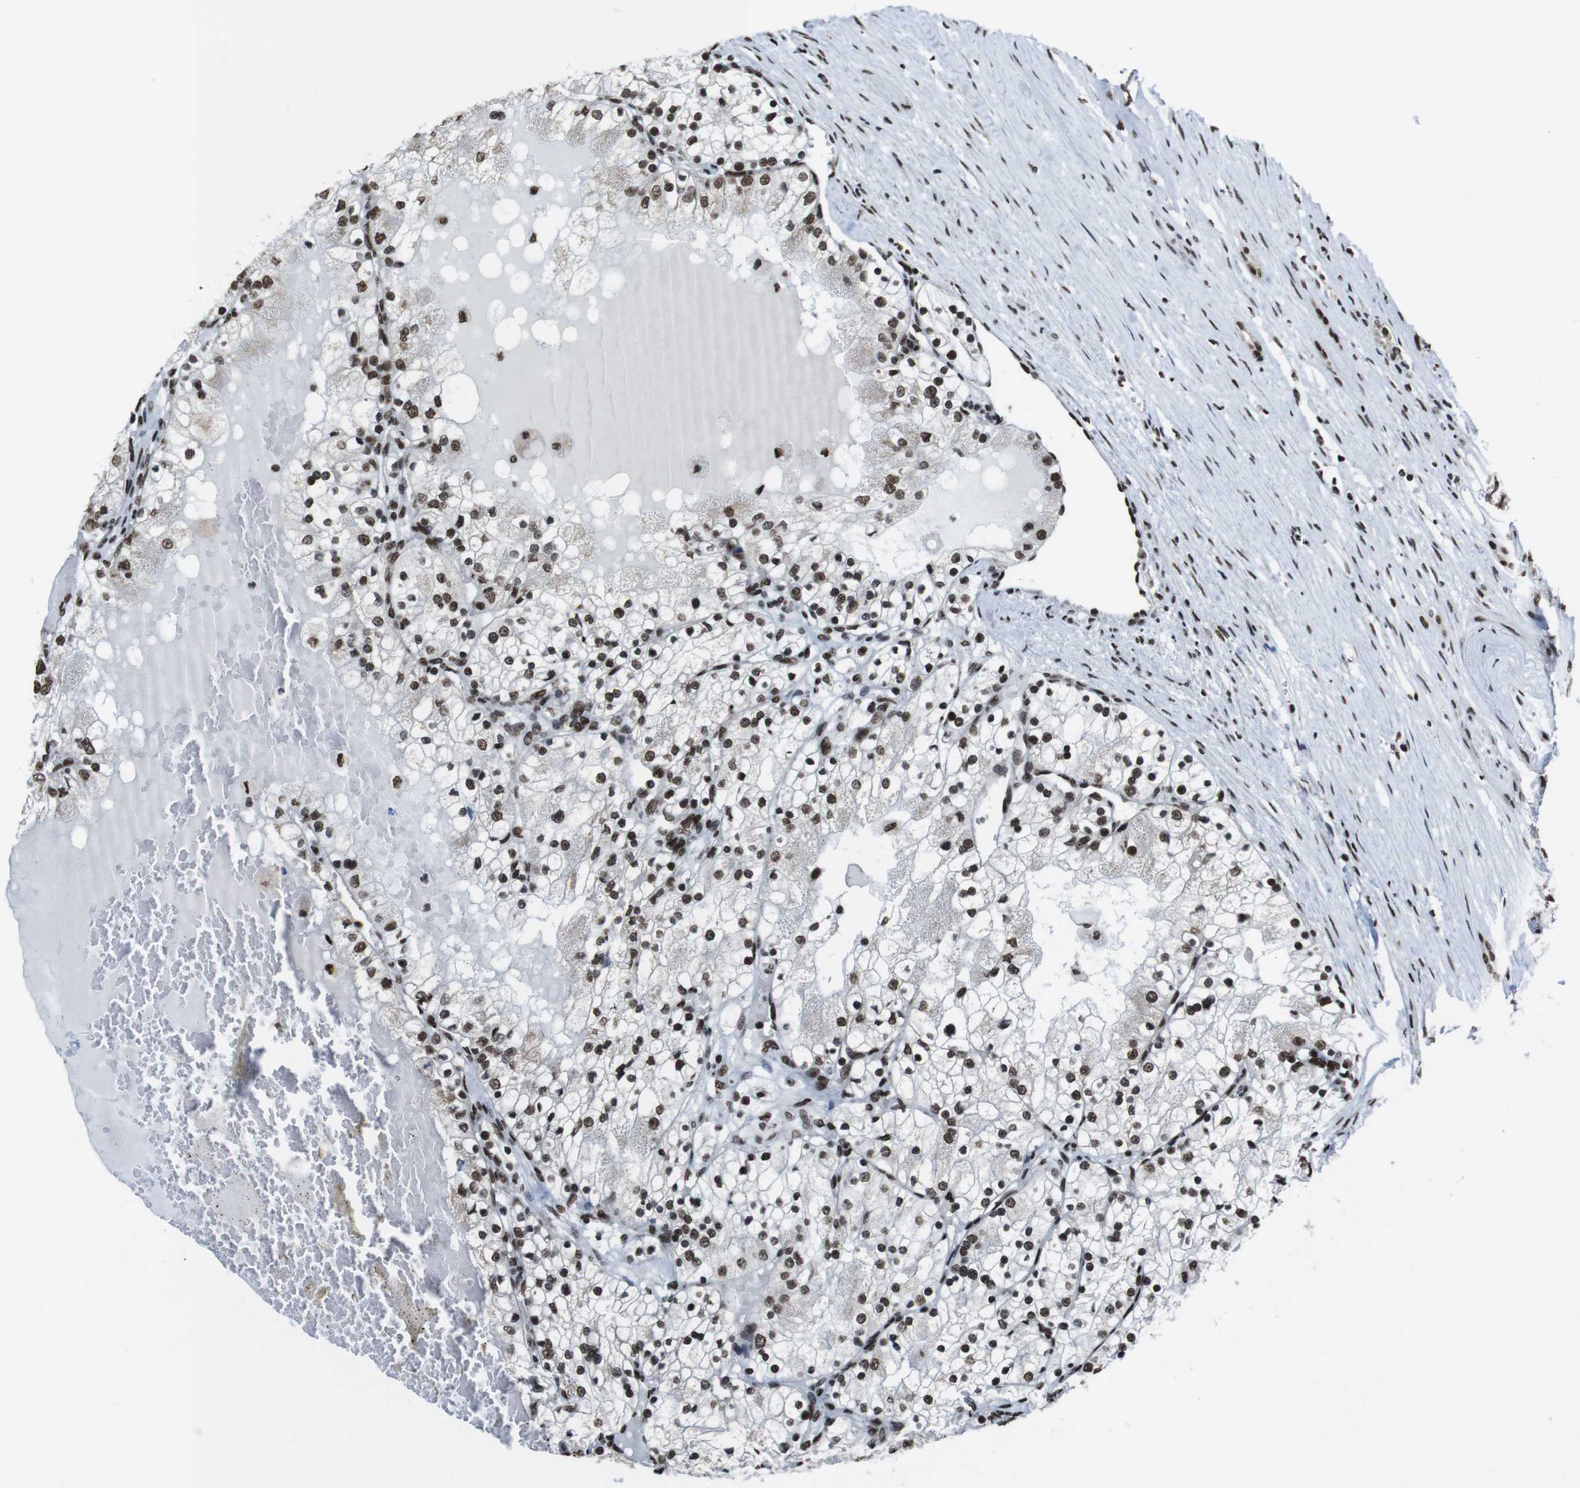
{"staining": {"intensity": "strong", "quantity": ">75%", "location": "nuclear"}, "tissue": "renal cancer", "cell_type": "Tumor cells", "image_type": "cancer", "snomed": [{"axis": "morphology", "description": "Adenocarcinoma, NOS"}, {"axis": "topography", "description": "Kidney"}], "caption": "Adenocarcinoma (renal) tissue displays strong nuclear staining in approximately >75% of tumor cells, visualized by immunohistochemistry. The staining was performed using DAB (3,3'-diaminobenzidine) to visualize the protein expression in brown, while the nuclei were stained in blue with hematoxylin (Magnification: 20x).", "gene": "ROMO1", "patient": {"sex": "male", "age": 68}}